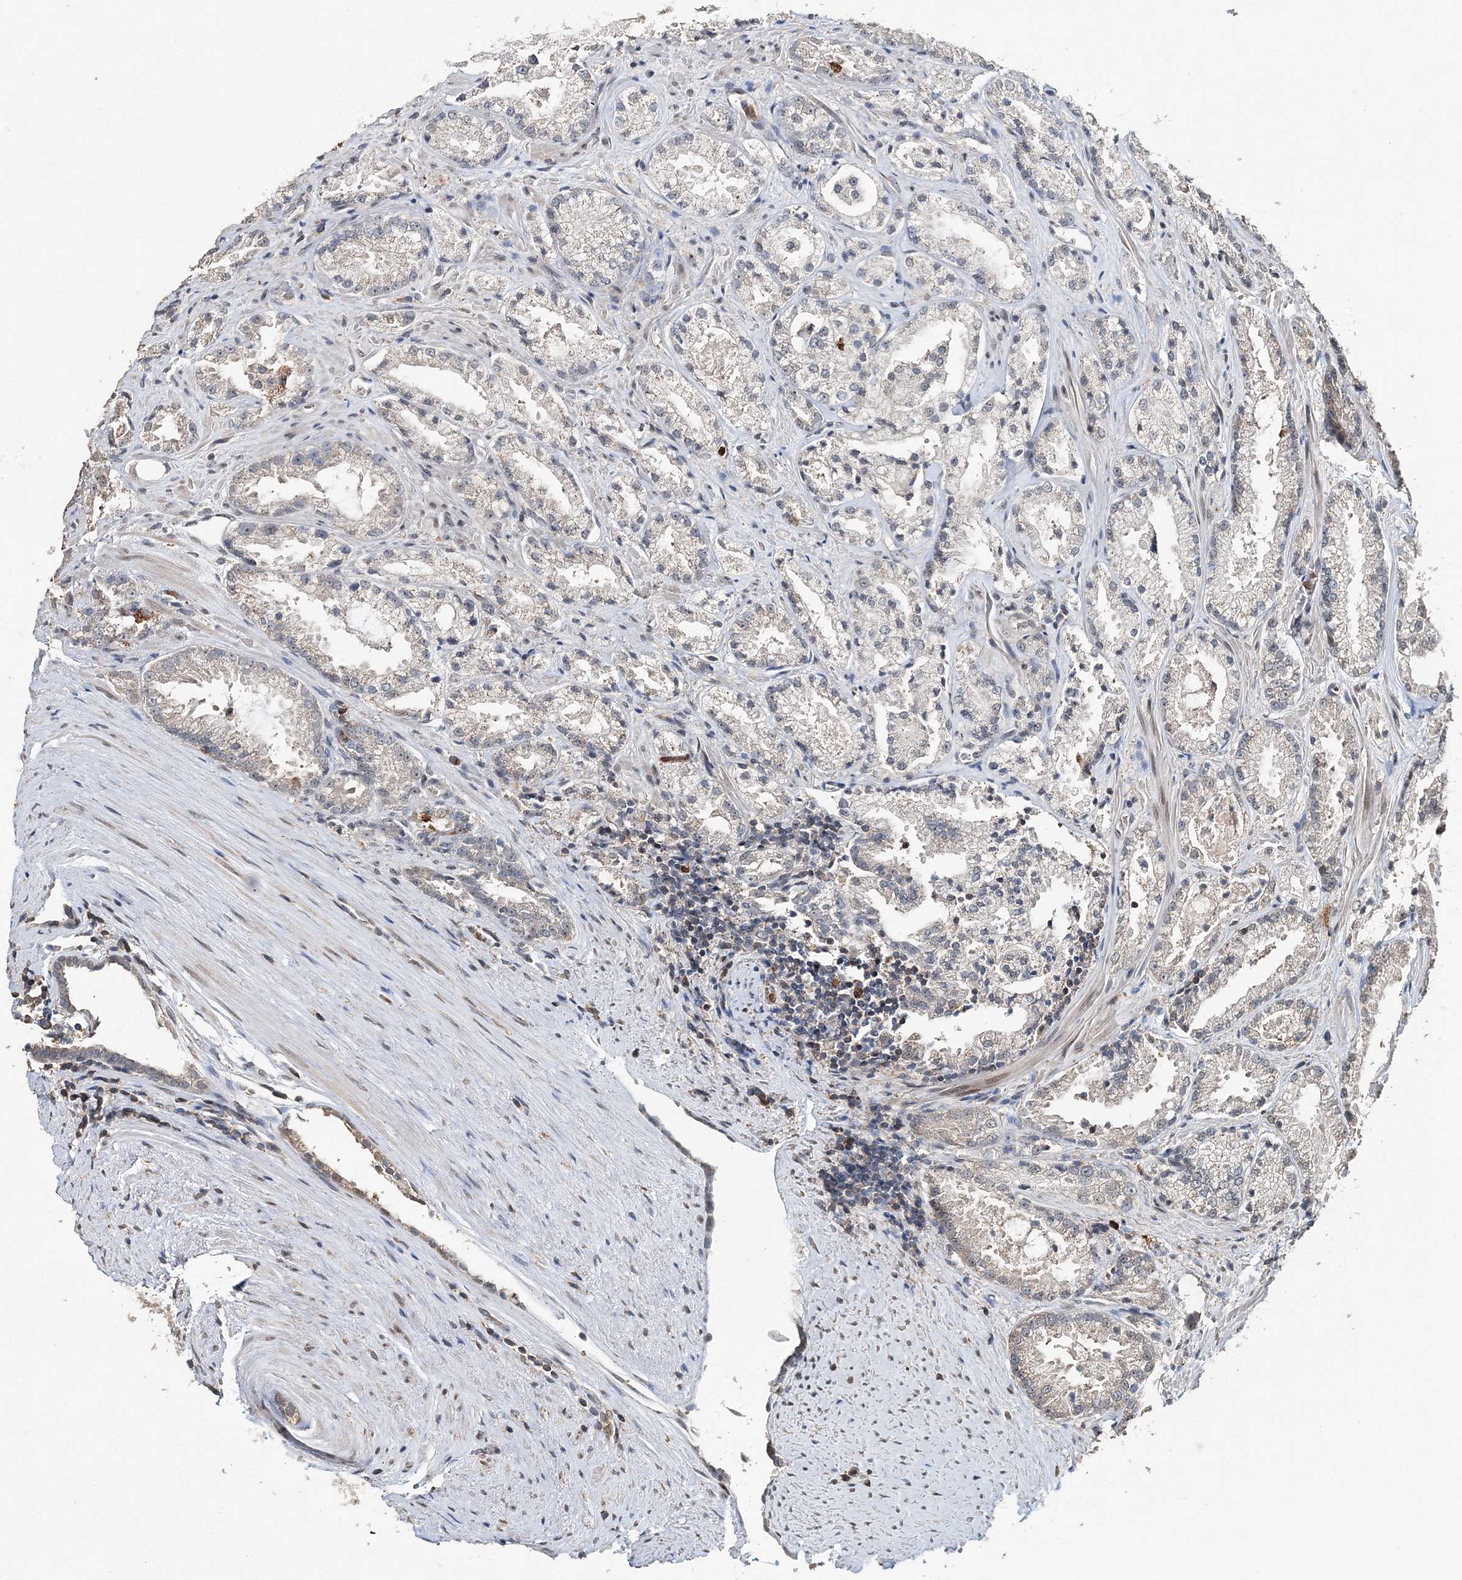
{"staining": {"intensity": "negative", "quantity": "none", "location": "none"}, "tissue": "prostate cancer", "cell_type": "Tumor cells", "image_type": "cancer", "snomed": [{"axis": "morphology", "description": "Adenocarcinoma, High grade"}, {"axis": "topography", "description": "Prostate"}], "caption": "This is an immunohistochemistry (IHC) micrograph of prostate cancer (adenocarcinoma (high-grade)). There is no staining in tumor cells.", "gene": "FAM110A", "patient": {"sex": "male", "age": 73}}